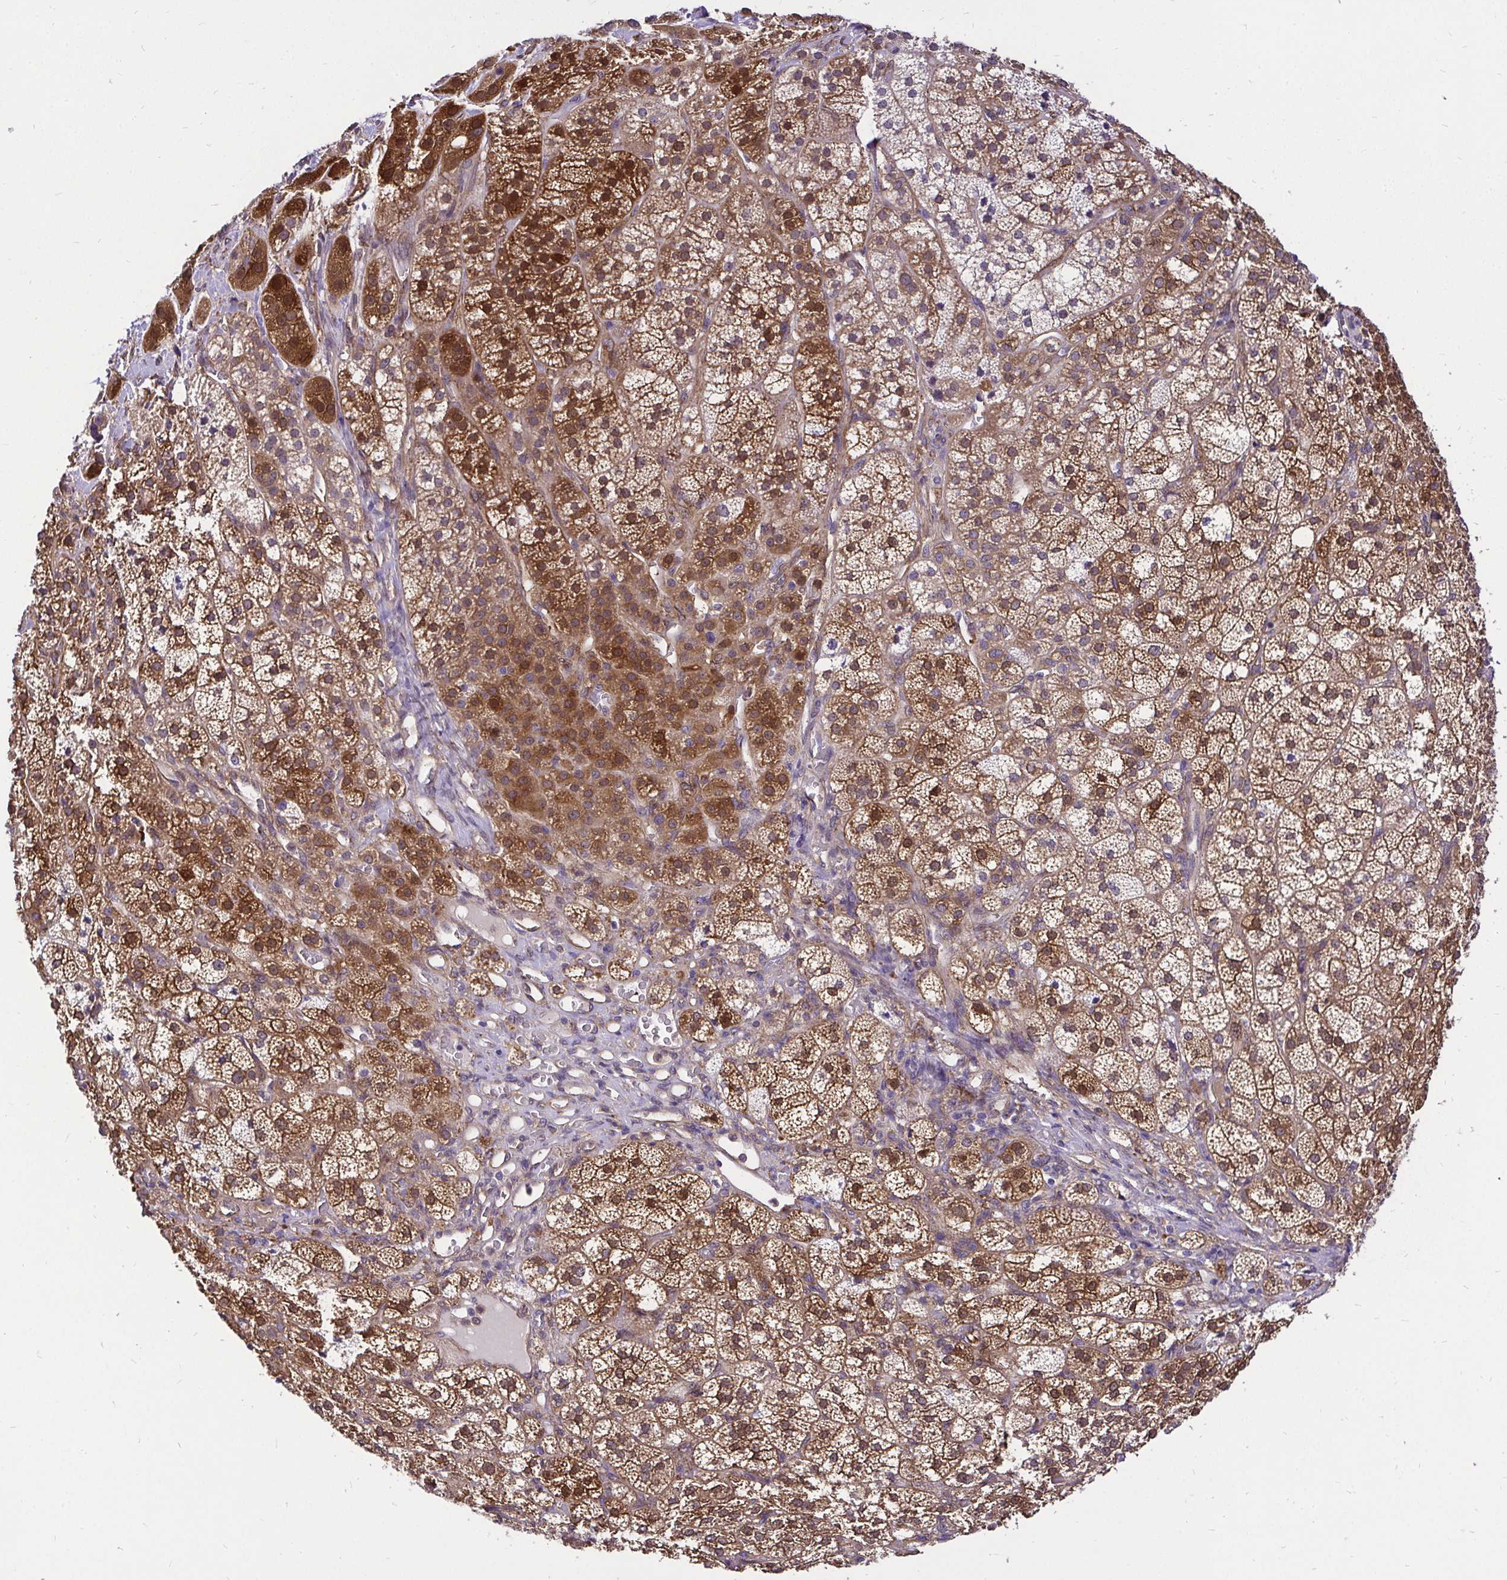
{"staining": {"intensity": "strong", "quantity": ">75%", "location": "cytoplasmic/membranous"}, "tissue": "adrenal gland", "cell_type": "Glandular cells", "image_type": "normal", "snomed": [{"axis": "morphology", "description": "Normal tissue, NOS"}, {"axis": "topography", "description": "Adrenal gland"}], "caption": "Glandular cells reveal high levels of strong cytoplasmic/membranous positivity in about >75% of cells in benign adrenal gland. (Stains: DAB (3,3'-diaminobenzidine) in brown, nuclei in blue, Microscopy: brightfield microscopy at high magnification).", "gene": "CCDC122", "patient": {"sex": "female", "age": 60}}